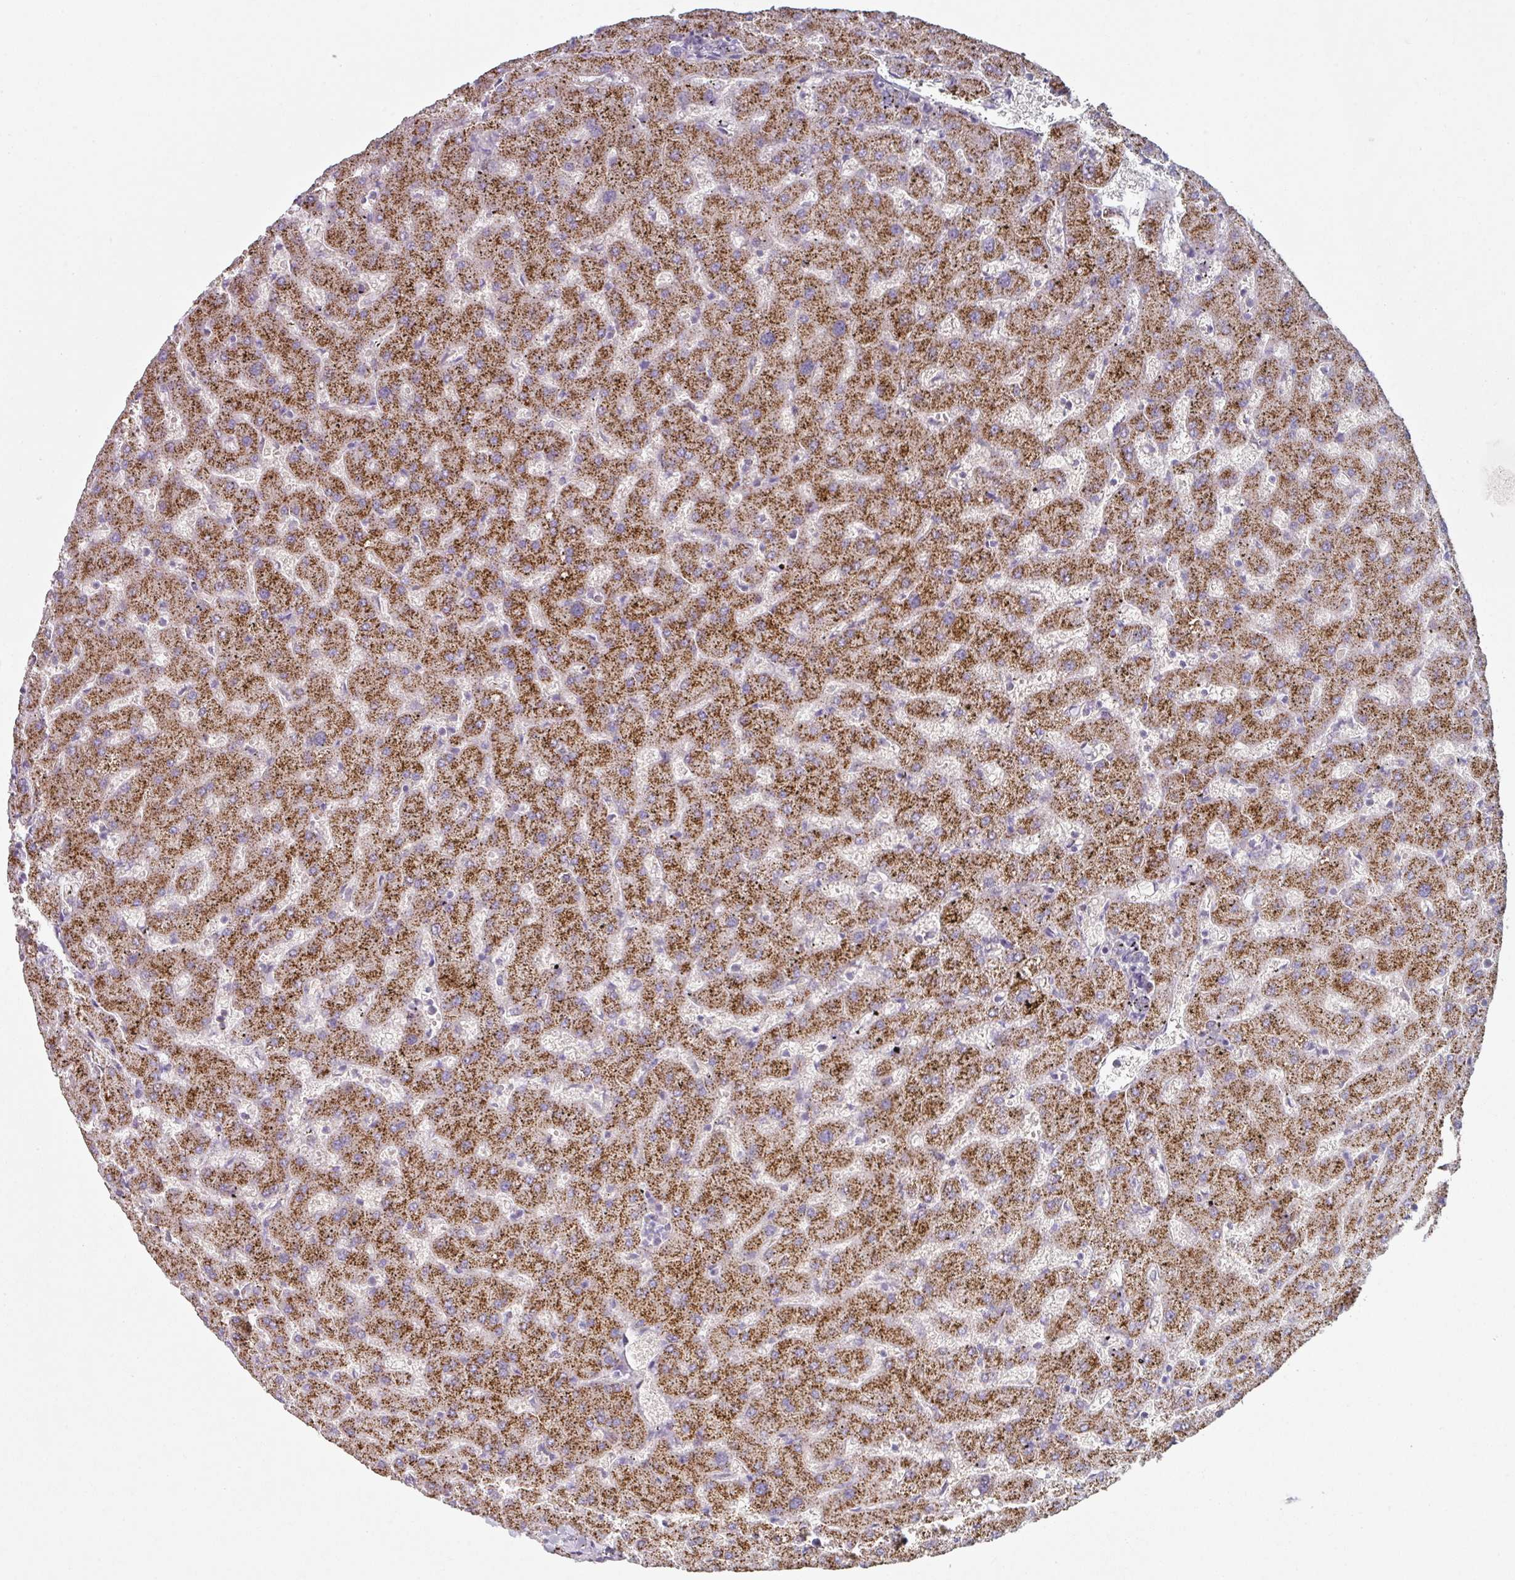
{"staining": {"intensity": "weak", "quantity": "25%-75%", "location": "cytoplasmic/membranous"}, "tissue": "liver", "cell_type": "Cholangiocytes", "image_type": "normal", "snomed": [{"axis": "morphology", "description": "Normal tissue, NOS"}, {"axis": "topography", "description": "Liver"}], "caption": "High-magnification brightfield microscopy of unremarkable liver stained with DAB (brown) and counterstained with hematoxylin (blue). cholangiocytes exhibit weak cytoplasmic/membranous positivity is identified in about25%-75% of cells. (IHC, brightfield microscopy, high magnification).", "gene": "CCDC85B", "patient": {"sex": "female", "age": 63}}